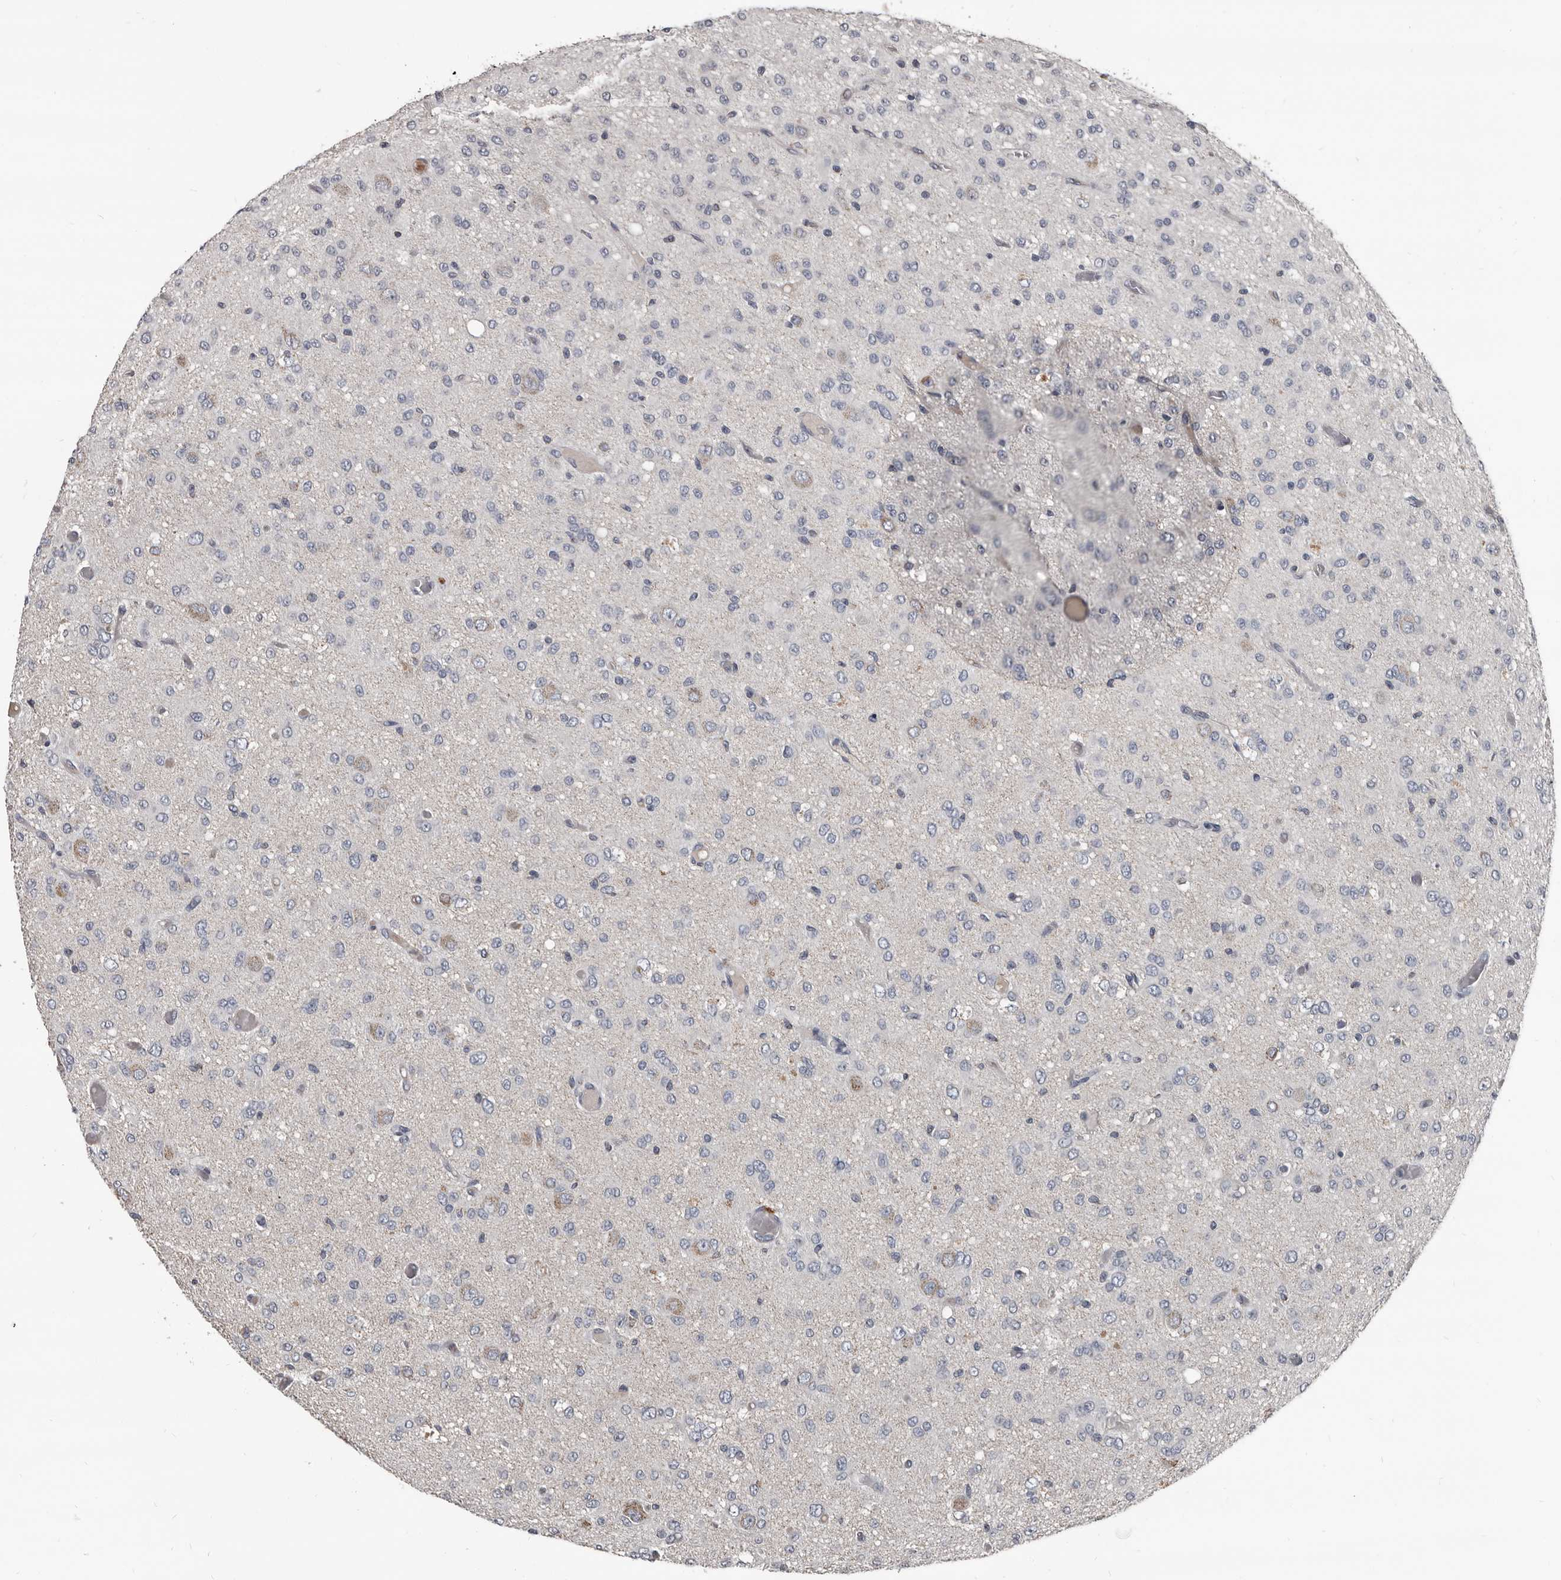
{"staining": {"intensity": "negative", "quantity": "none", "location": "none"}, "tissue": "glioma", "cell_type": "Tumor cells", "image_type": "cancer", "snomed": [{"axis": "morphology", "description": "Glioma, malignant, High grade"}, {"axis": "topography", "description": "Brain"}], "caption": "DAB (3,3'-diaminobenzidine) immunohistochemical staining of malignant glioma (high-grade) demonstrates no significant expression in tumor cells.", "gene": "GREB1", "patient": {"sex": "female", "age": 59}}